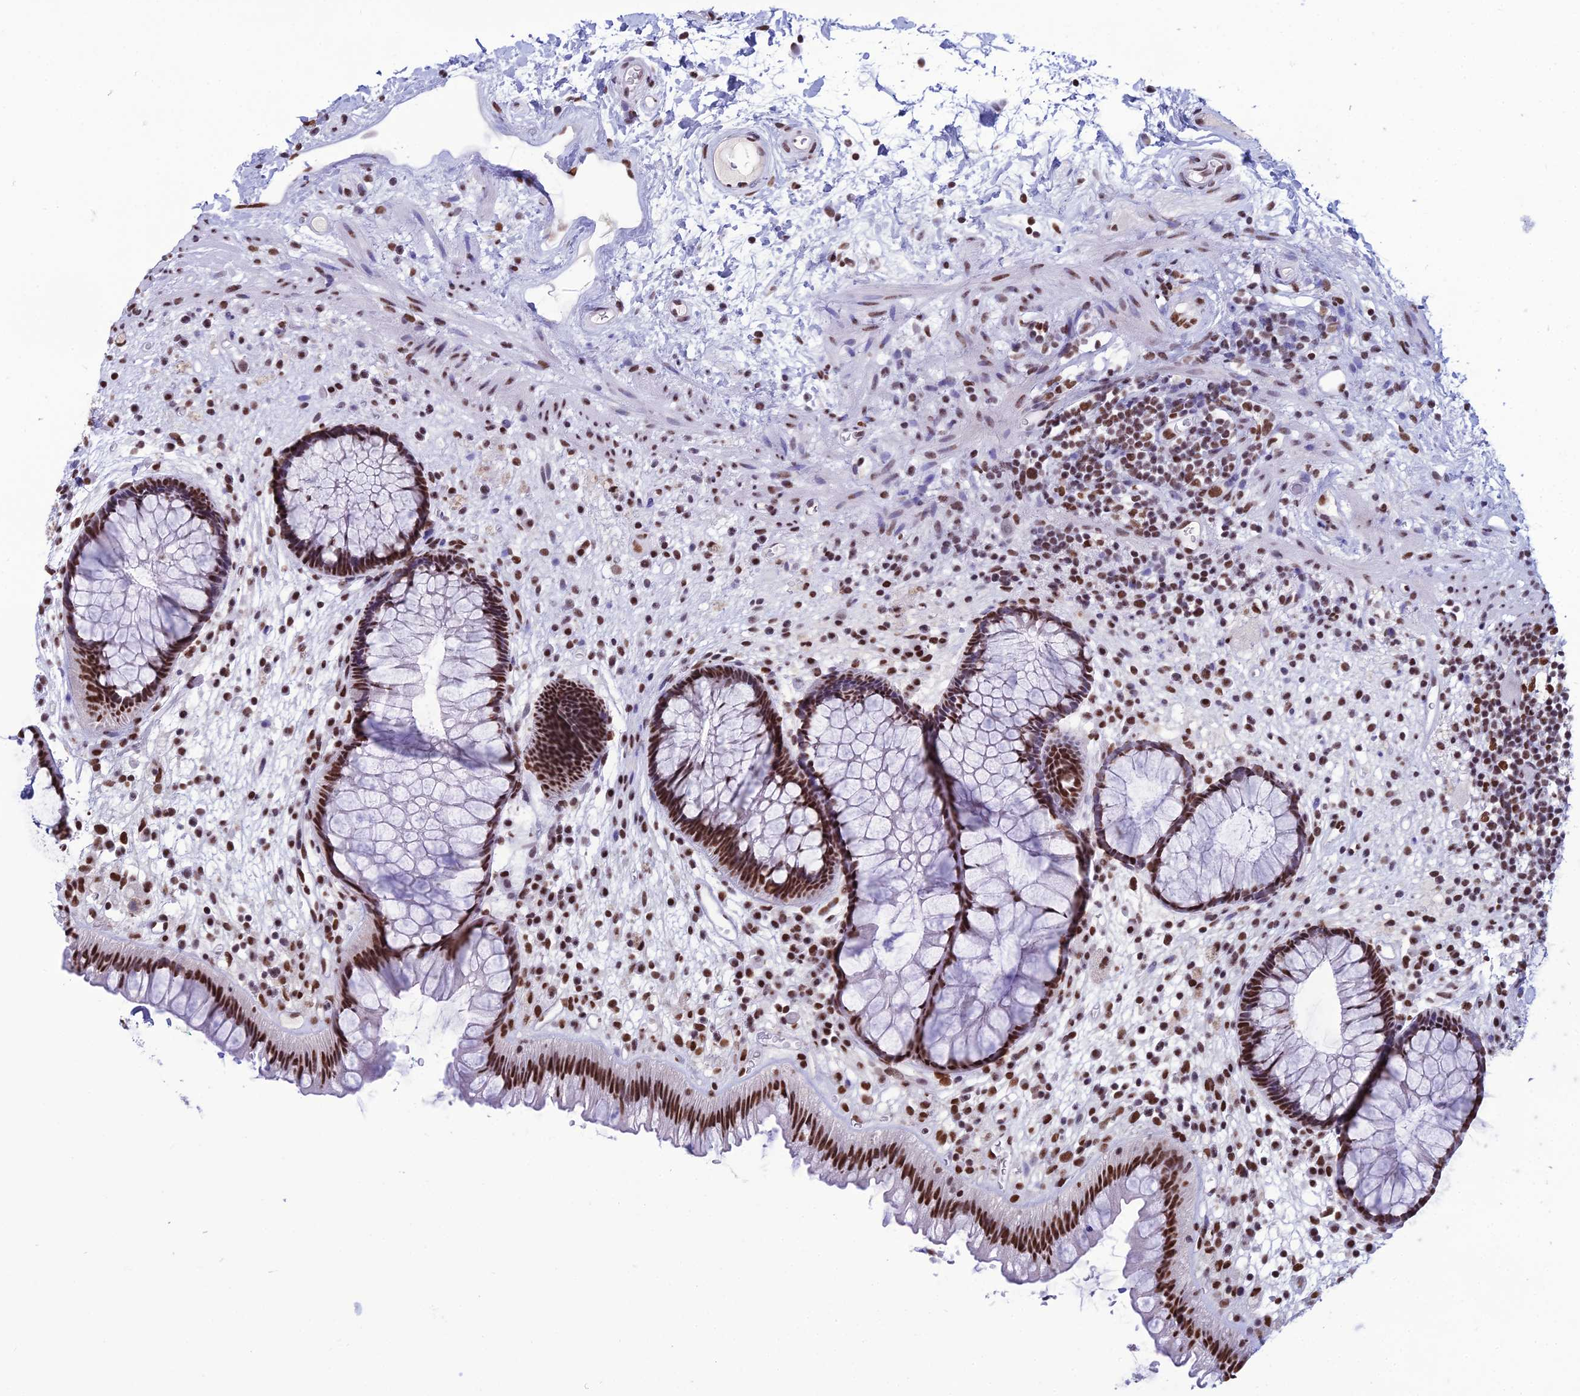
{"staining": {"intensity": "strong", "quantity": ">75%", "location": "nuclear"}, "tissue": "rectum", "cell_type": "Glandular cells", "image_type": "normal", "snomed": [{"axis": "morphology", "description": "Normal tissue, NOS"}, {"axis": "topography", "description": "Rectum"}], "caption": "Immunohistochemistry of normal human rectum exhibits high levels of strong nuclear staining in approximately >75% of glandular cells.", "gene": "PRAMEF12", "patient": {"sex": "male", "age": 51}}